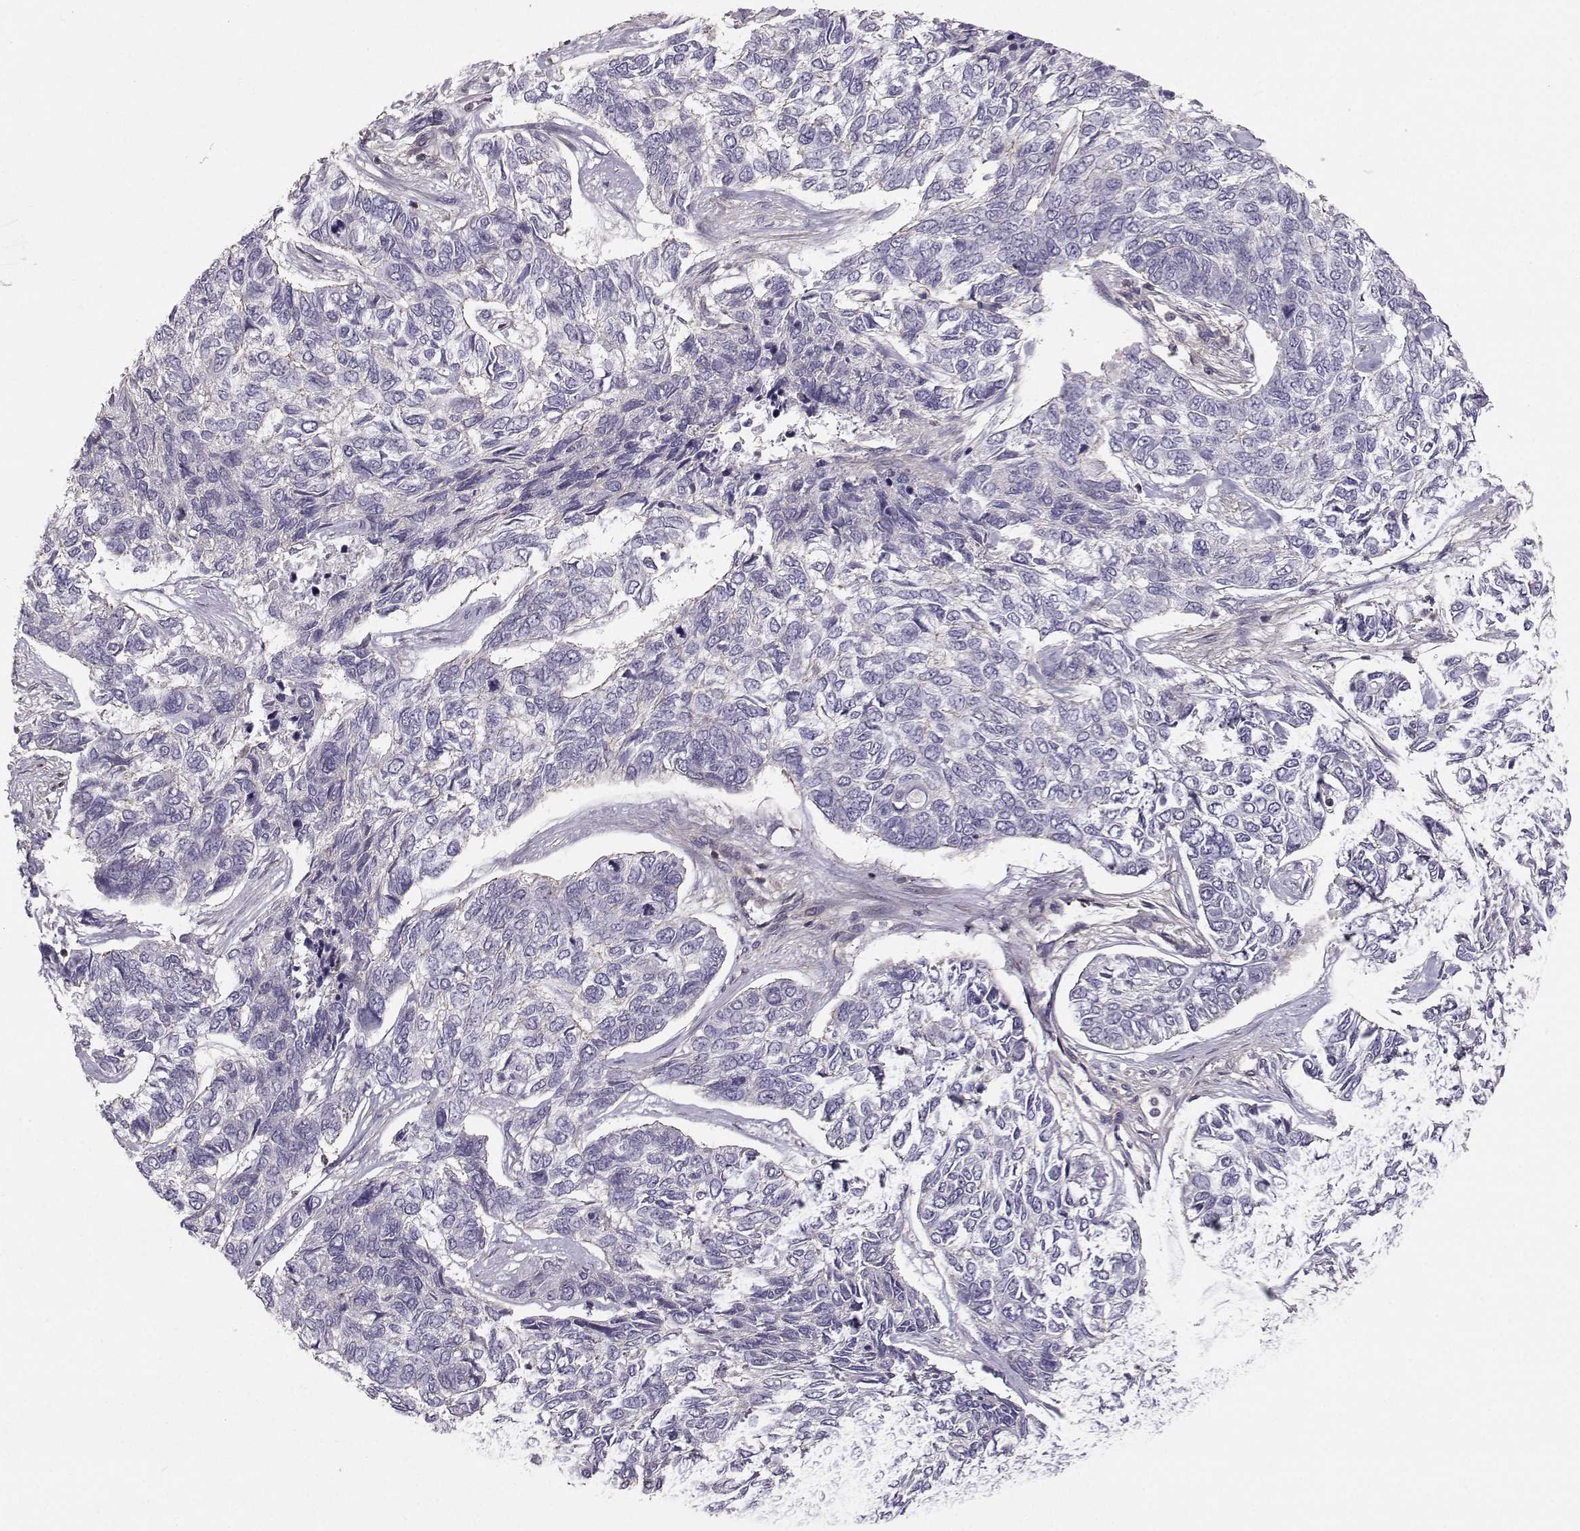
{"staining": {"intensity": "negative", "quantity": "none", "location": "none"}, "tissue": "skin cancer", "cell_type": "Tumor cells", "image_type": "cancer", "snomed": [{"axis": "morphology", "description": "Basal cell carcinoma"}, {"axis": "topography", "description": "Skin"}], "caption": "DAB immunohistochemical staining of basal cell carcinoma (skin) reveals no significant expression in tumor cells.", "gene": "ASB16", "patient": {"sex": "female", "age": 65}}